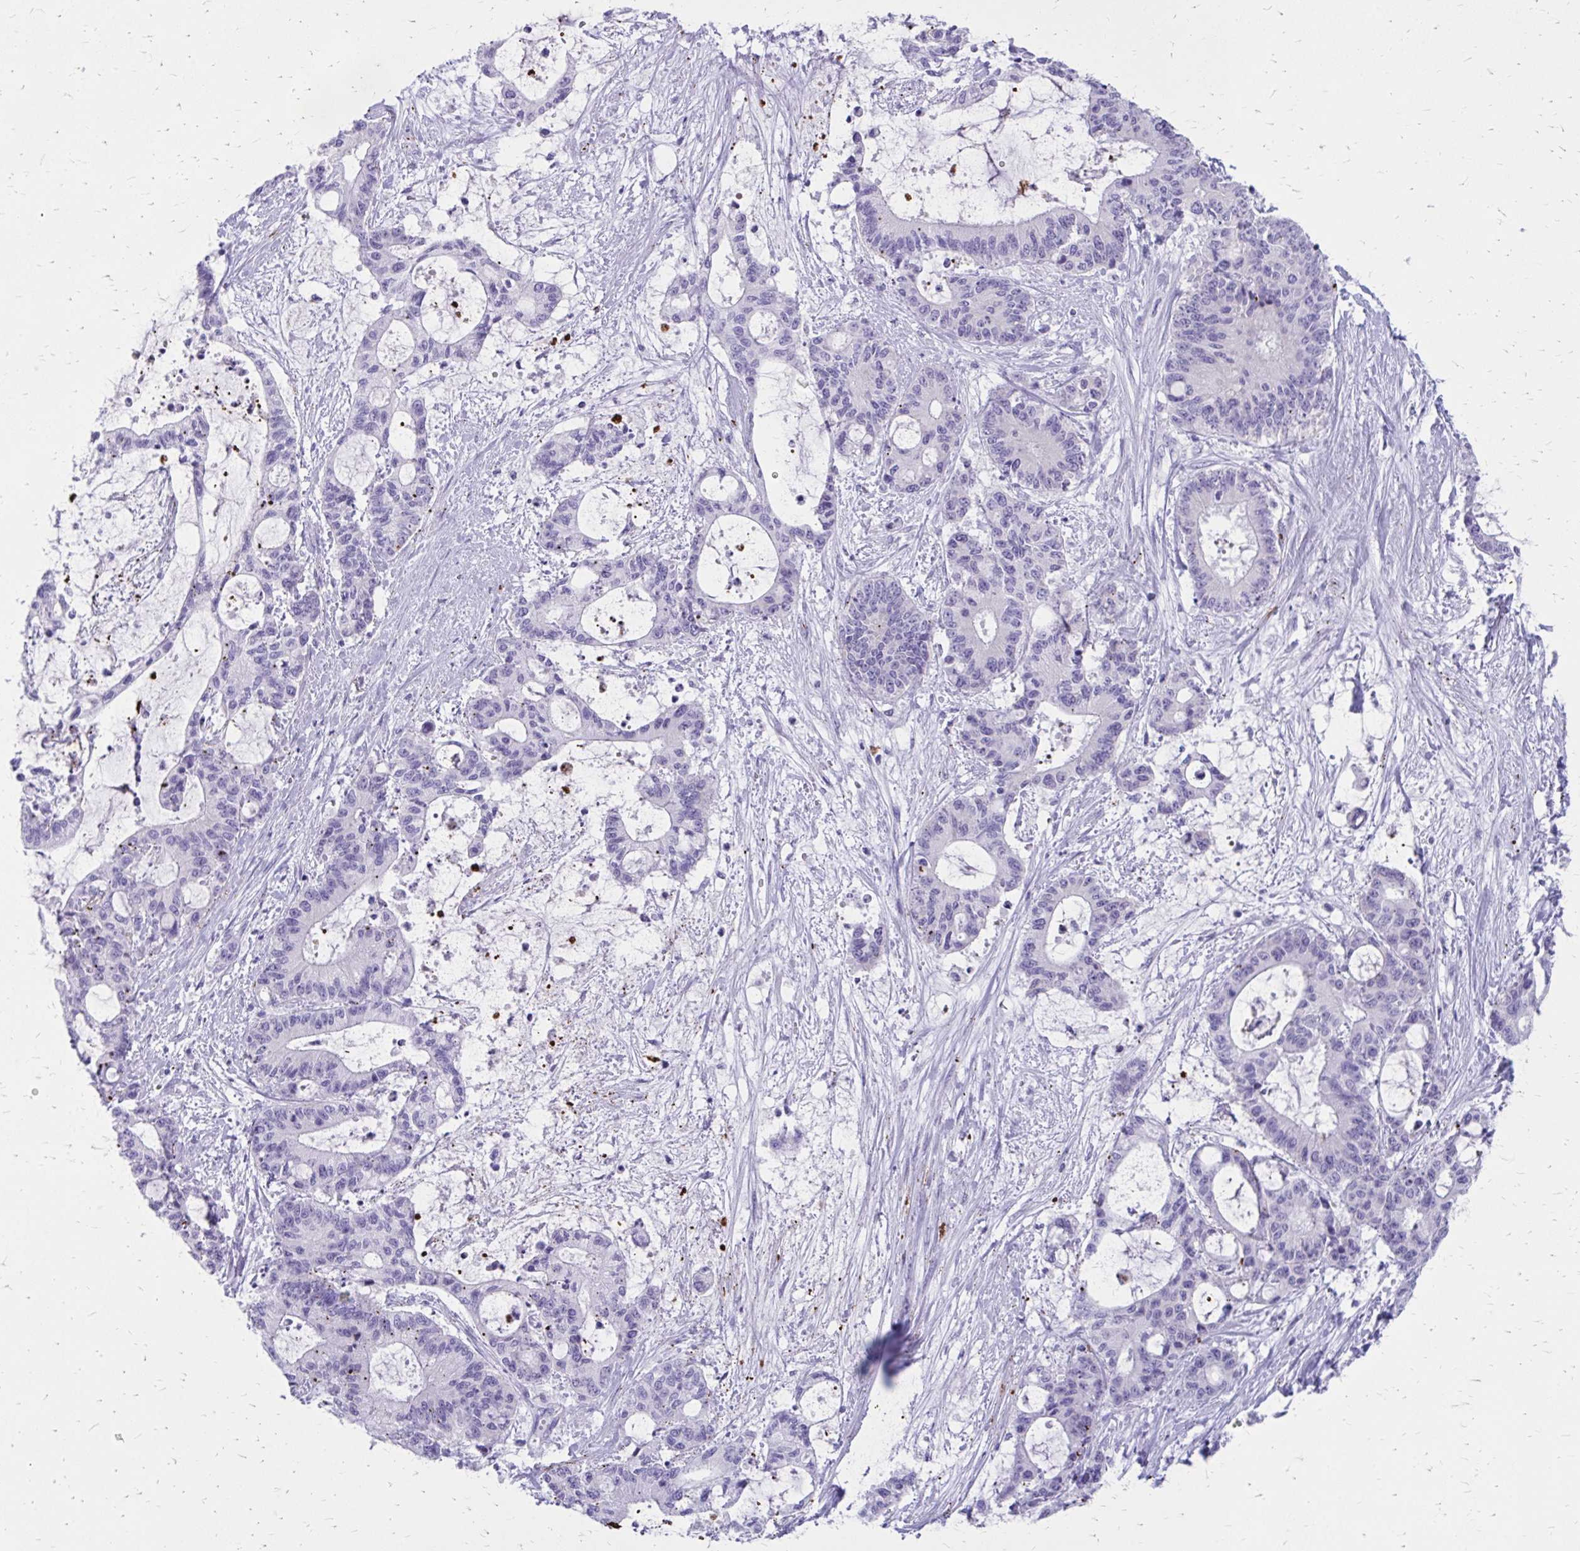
{"staining": {"intensity": "negative", "quantity": "none", "location": "none"}, "tissue": "liver cancer", "cell_type": "Tumor cells", "image_type": "cancer", "snomed": [{"axis": "morphology", "description": "Normal tissue, NOS"}, {"axis": "morphology", "description": "Cholangiocarcinoma"}, {"axis": "topography", "description": "Liver"}, {"axis": "topography", "description": "Peripheral nerve tissue"}], "caption": "Immunohistochemistry (IHC) of human liver cancer (cholangiocarcinoma) exhibits no expression in tumor cells.", "gene": "SATL1", "patient": {"sex": "female", "age": 73}}